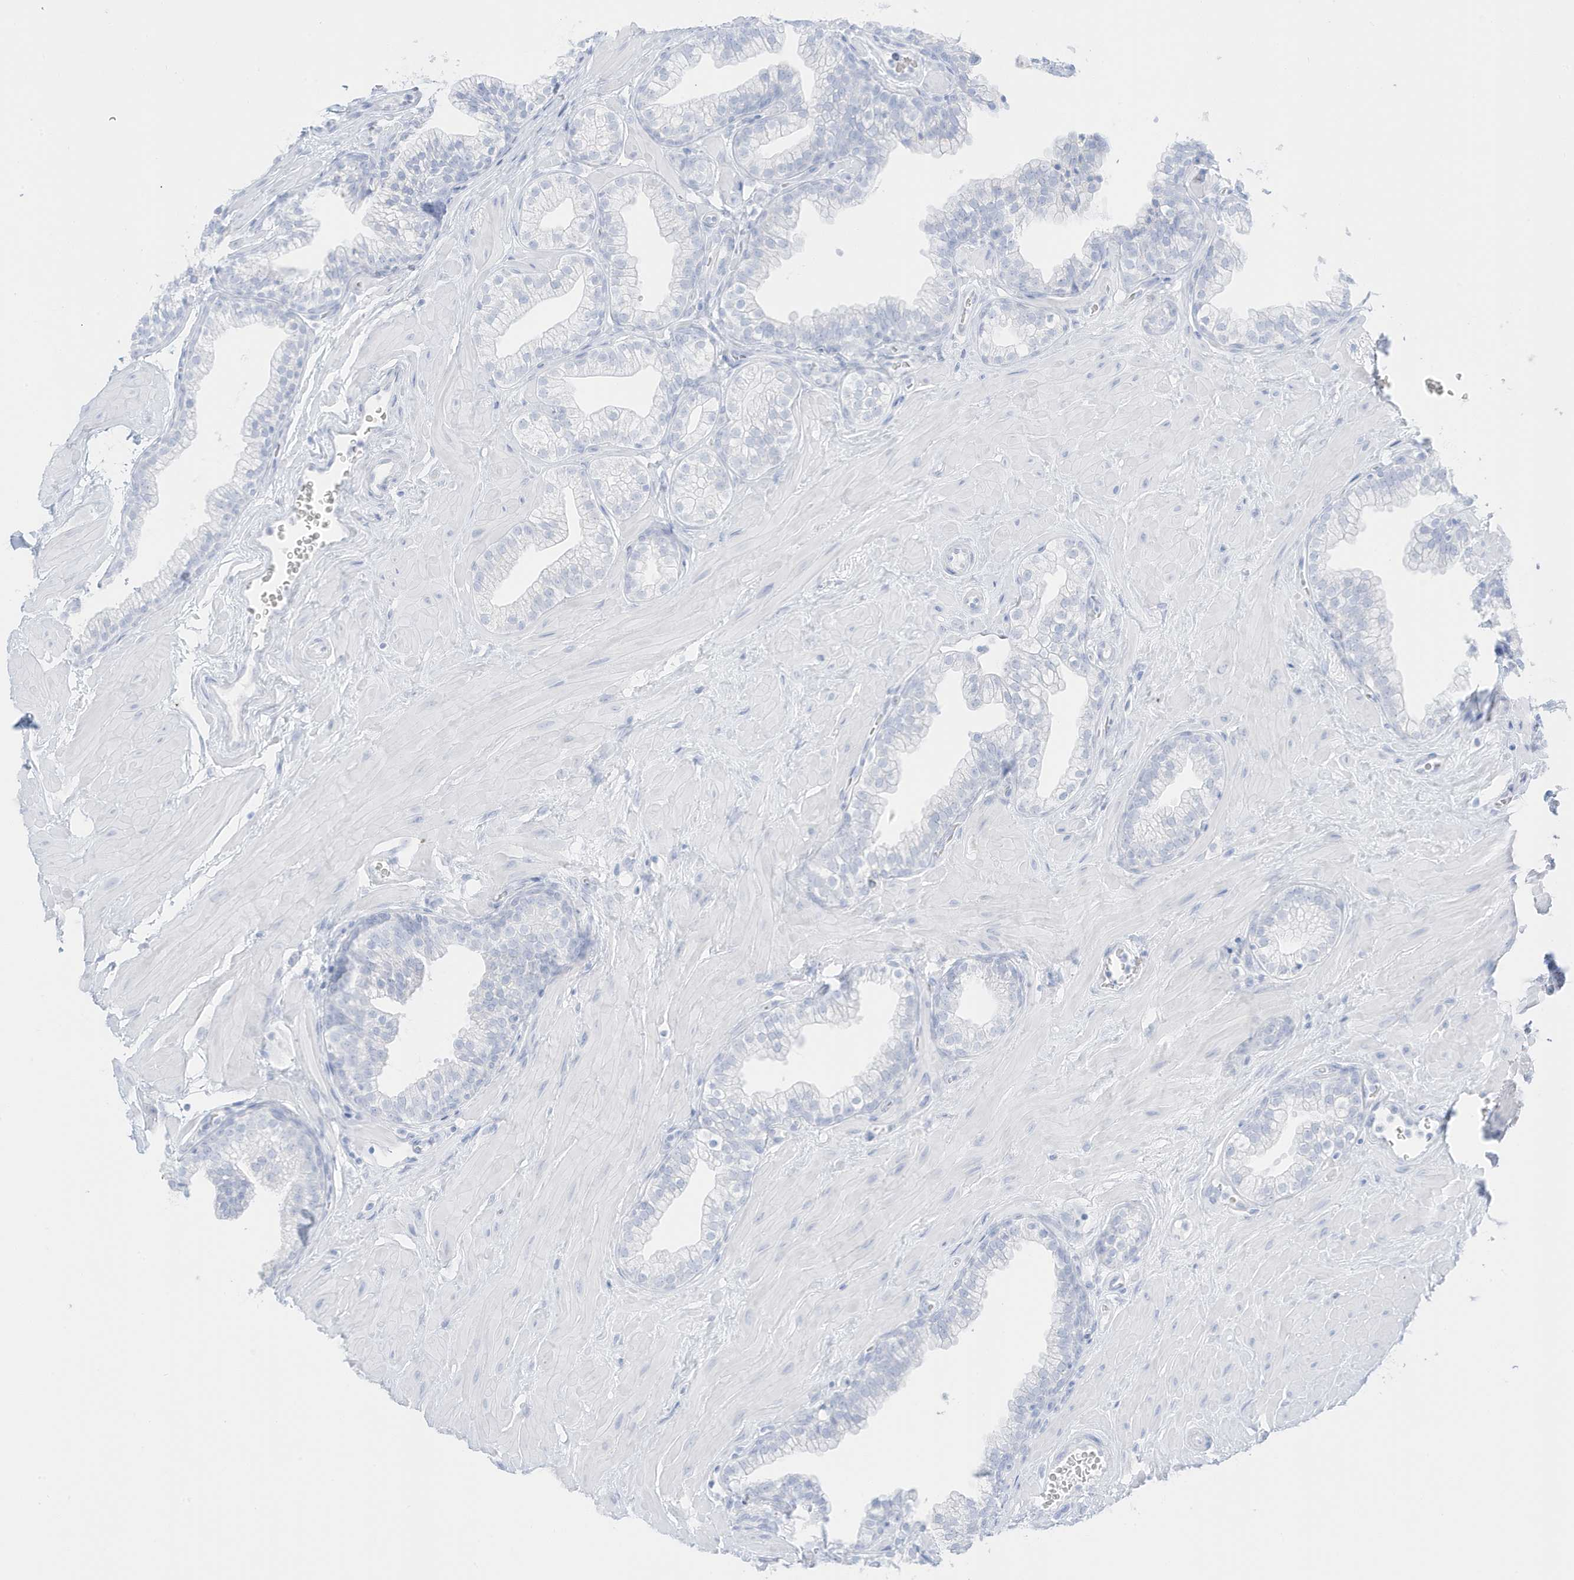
{"staining": {"intensity": "negative", "quantity": "none", "location": "none"}, "tissue": "prostate", "cell_type": "Glandular cells", "image_type": "normal", "snomed": [{"axis": "morphology", "description": "Normal tissue, NOS"}, {"axis": "morphology", "description": "Urothelial carcinoma, Low grade"}, {"axis": "topography", "description": "Urinary bladder"}, {"axis": "topography", "description": "Prostate"}], "caption": "Glandular cells are negative for protein expression in unremarkable human prostate. (DAB (3,3'-diaminobenzidine) immunohistochemistry, high magnification).", "gene": "SLC22A13", "patient": {"sex": "male", "age": 60}}